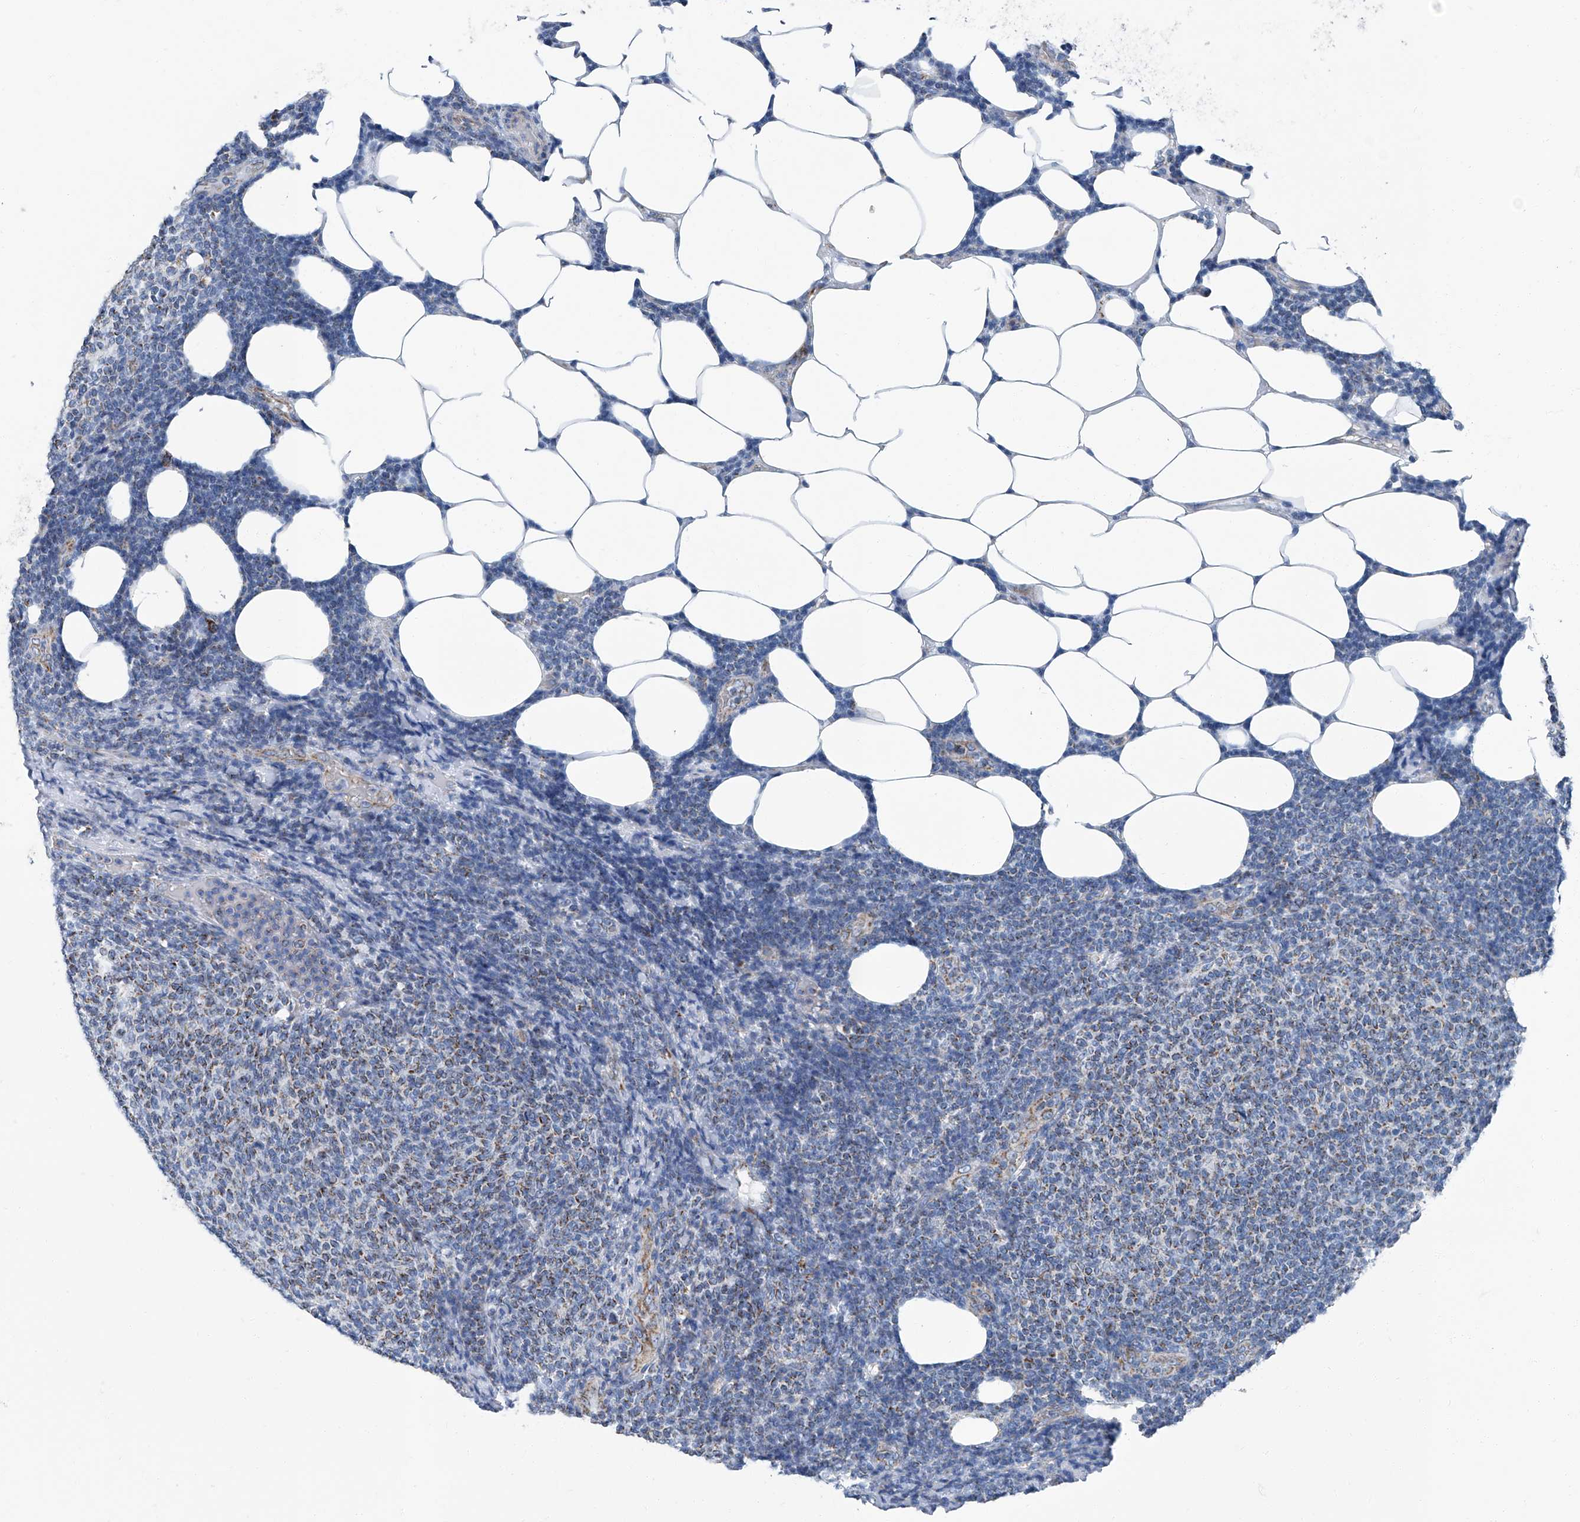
{"staining": {"intensity": "weak", "quantity": "25%-75%", "location": "cytoplasmic/membranous"}, "tissue": "lymphoma", "cell_type": "Tumor cells", "image_type": "cancer", "snomed": [{"axis": "morphology", "description": "Malignant lymphoma, non-Hodgkin's type, Low grade"}, {"axis": "topography", "description": "Lymph node"}], "caption": "Lymphoma stained for a protein reveals weak cytoplasmic/membranous positivity in tumor cells. Nuclei are stained in blue.", "gene": "MT-ND1", "patient": {"sex": "male", "age": 66}}